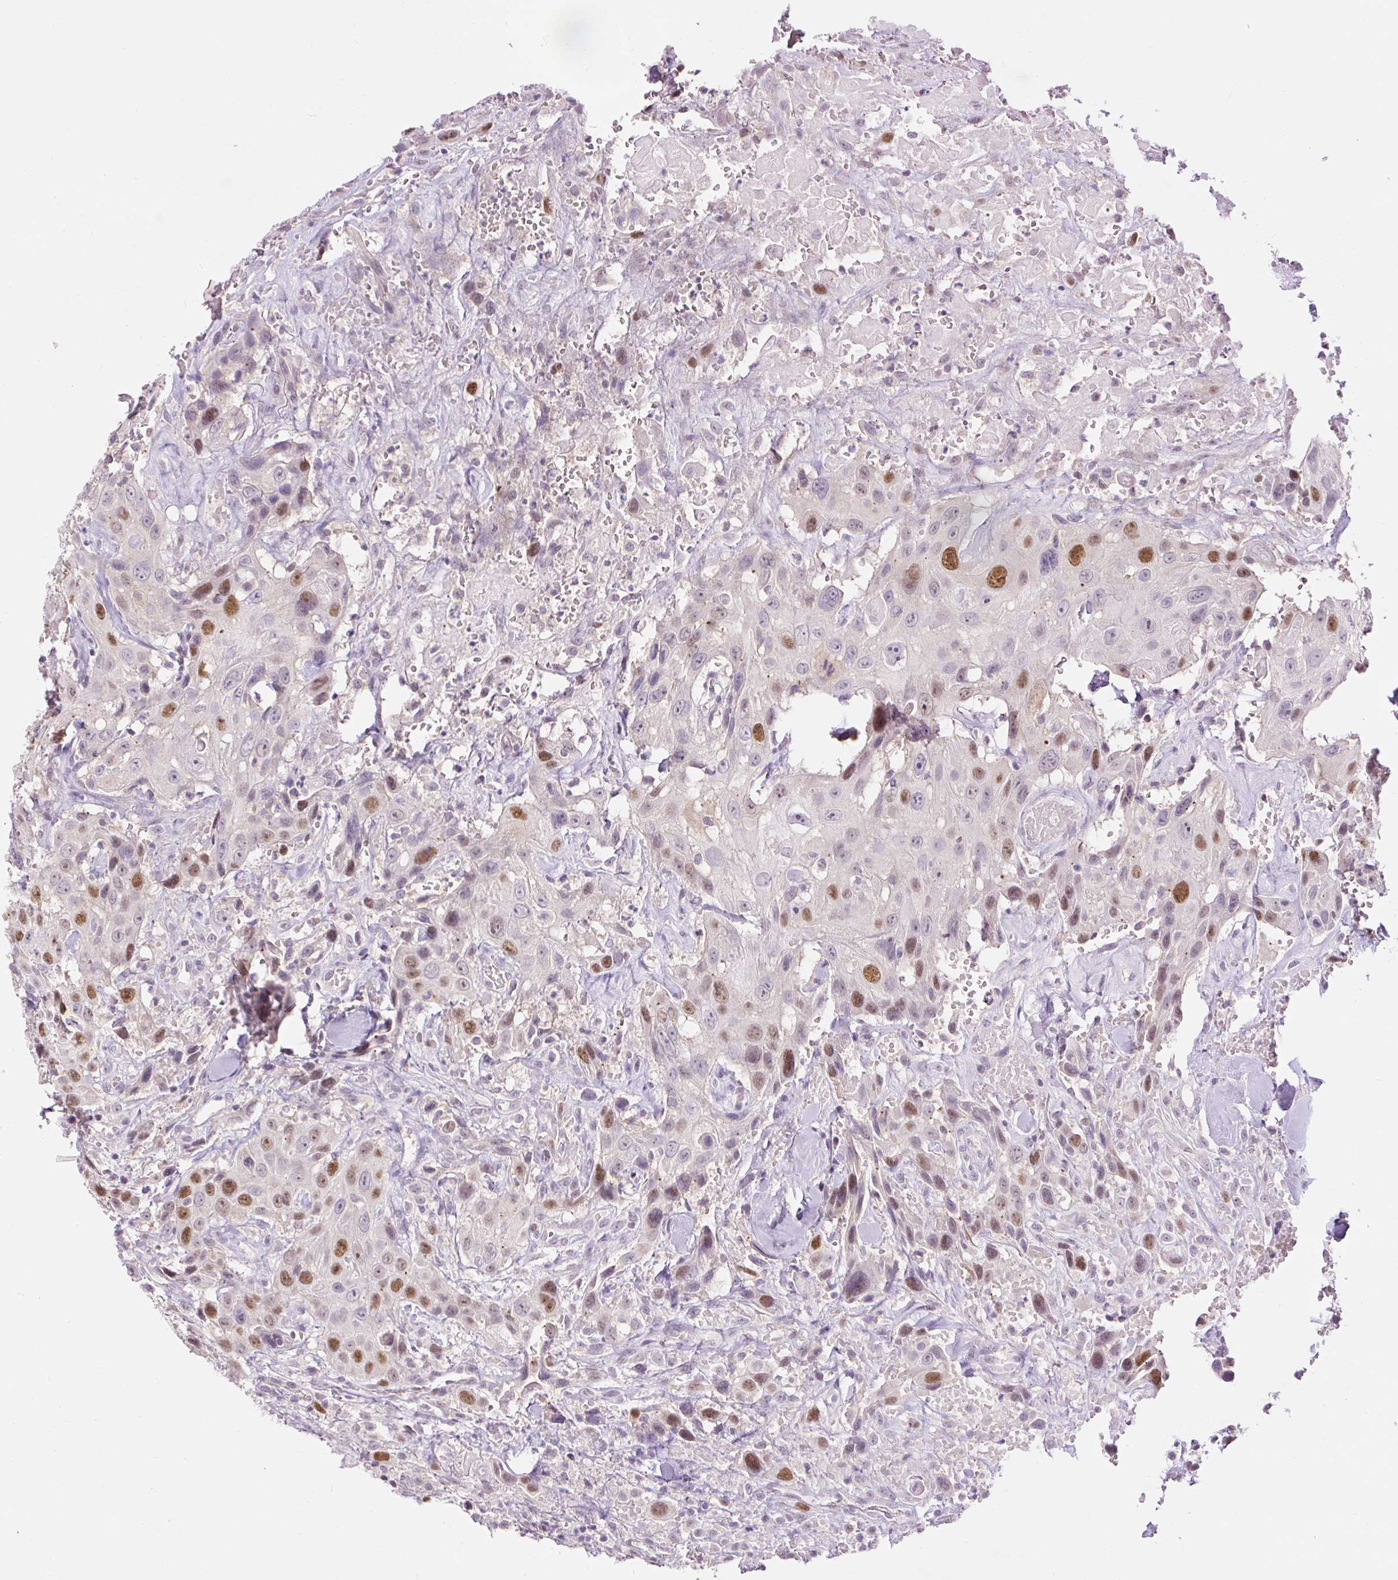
{"staining": {"intensity": "moderate", "quantity": "25%-75%", "location": "nuclear"}, "tissue": "head and neck cancer", "cell_type": "Tumor cells", "image_type": "cancer", "snomed": [{"axis": "morphology", "description": "Squamous cell carcinoma, NOS"}, {"axis": "topography", "description": "Head-Neck"}], "caption": "Protein staining of head and neck cancer (squamous cell carcinoma) tissue demonstrates moderate nuclear expression in approximately 25%-75% of tumor cells. (DAB (3,3'-diaminobenzidine) = brown stain, brightfield microscopy at high magnification).", "gene": "RACGAP1", "patient": {"sex": "male", "age": 81}}